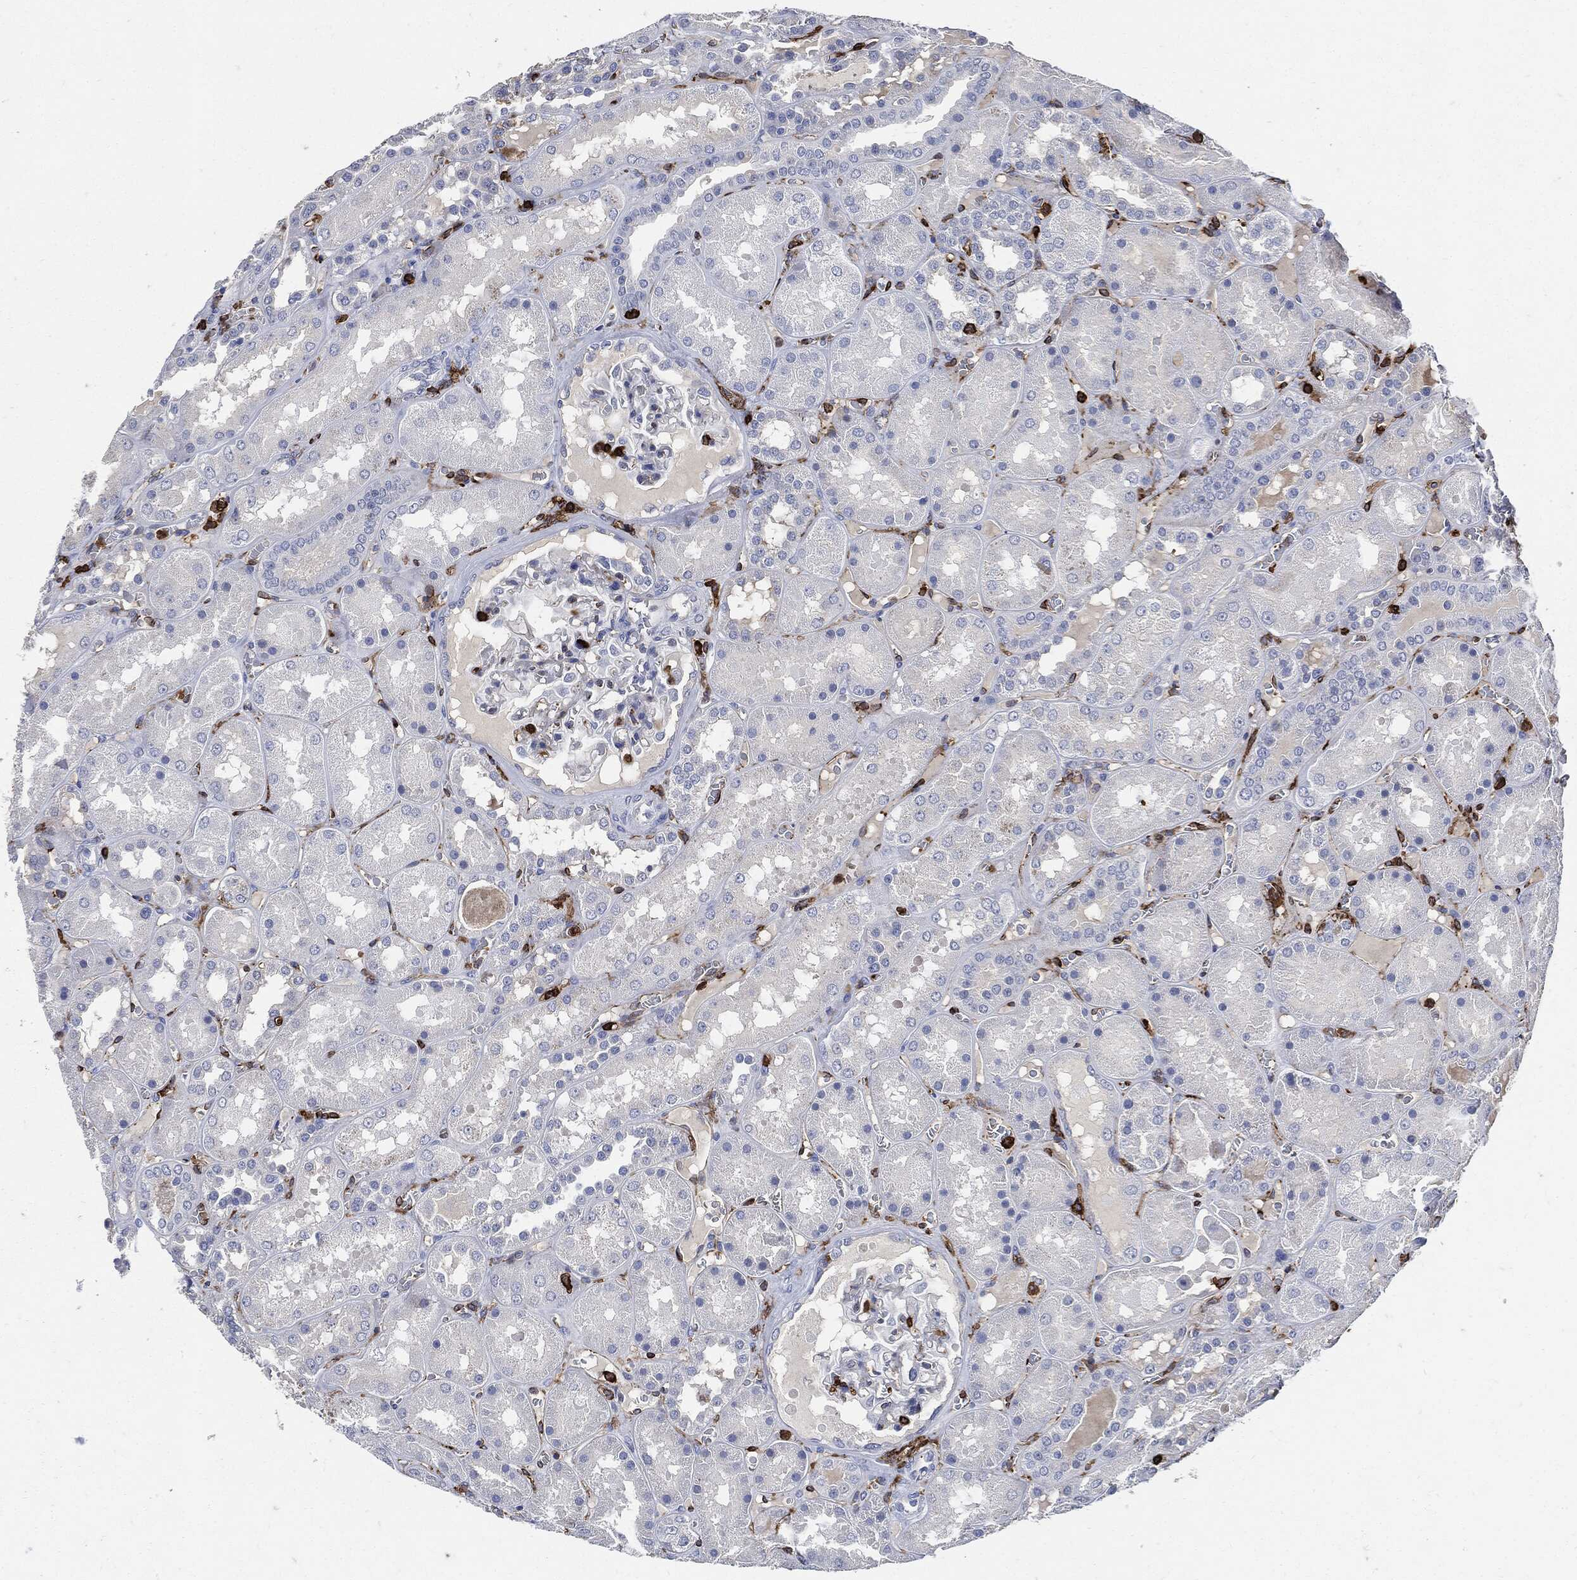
{"staining": {"intensity": "negative", "quantity": "none", "location": "none"}, "tissue": "kidney", "cell_type": "Cells in glomeruli", "image_type": "normal", "snomed": [{"axis": "morphology", "description": "Normal tissue, NOS"}, {"axis": "topography", "description": "Kidney"}], "caption": "An immunohistochemistry micrograph of benign kidney is shown. There is no staining in cells in glomeruli of kidney. The staining was performed using DAB (3,3'-diaminobenzidine) to visualize the protein expression in brown, while the nuclei were stained in blue with hematoxylin (Magnification: 20x).", "gene": "PTPRC", "patient": {"sex": "male", "age": 73}}